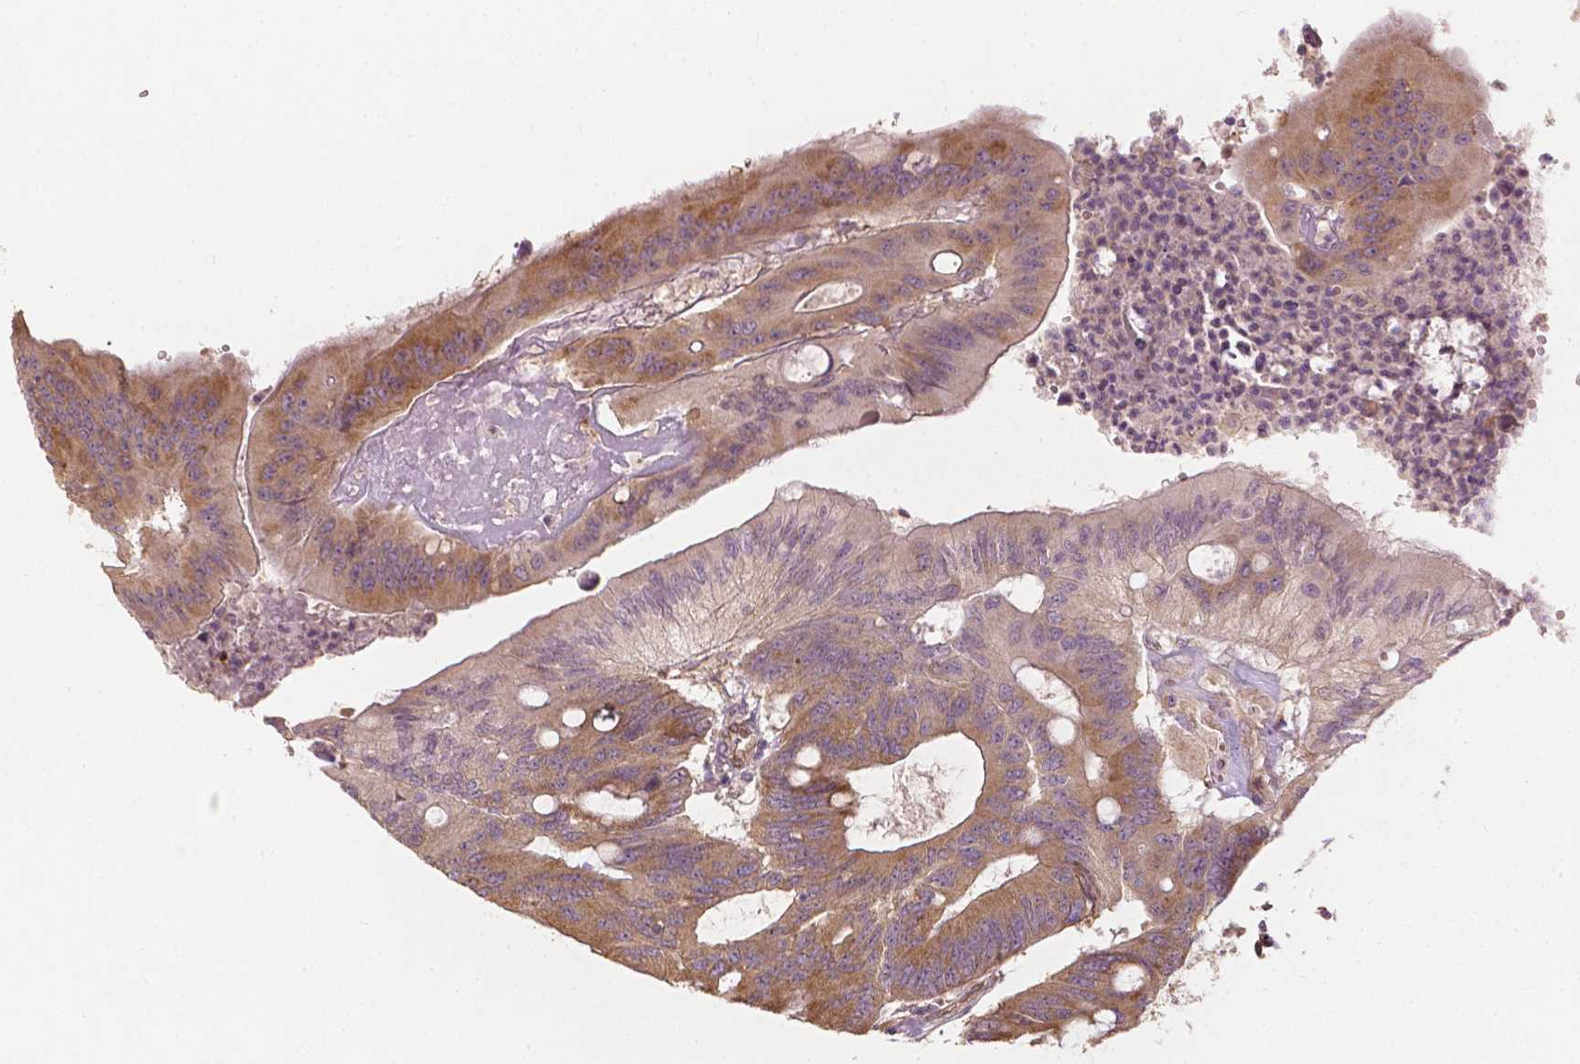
{"staining": {"intensity": "moderate", "quantity": ">75%", "location": "cytoplasmic/membranous"}, "tissue": "colorectal cancer", "cell_type": "Tumor cells", "image_type": "cancer", "snomed": [{"axis": "morphology", "description": "Adenocarcinoma, NOS"}, {"axis": "topography", "description": "Colon"}], "caption": "Immunohistochemistry staining of colorectal cancer, which demonstrates medium levels of moderate cytoplasmic/membranous staining in approximately >75% of tumor cells indicating moderate cytoplasmic/membranous protein positivity. The staining was performed using DAB (brown) for protein detection and nuclei were counterstained in hematoxylin (blue).", "gene": "G3BP1", "patient": {"sex": "male", "age": 65}}